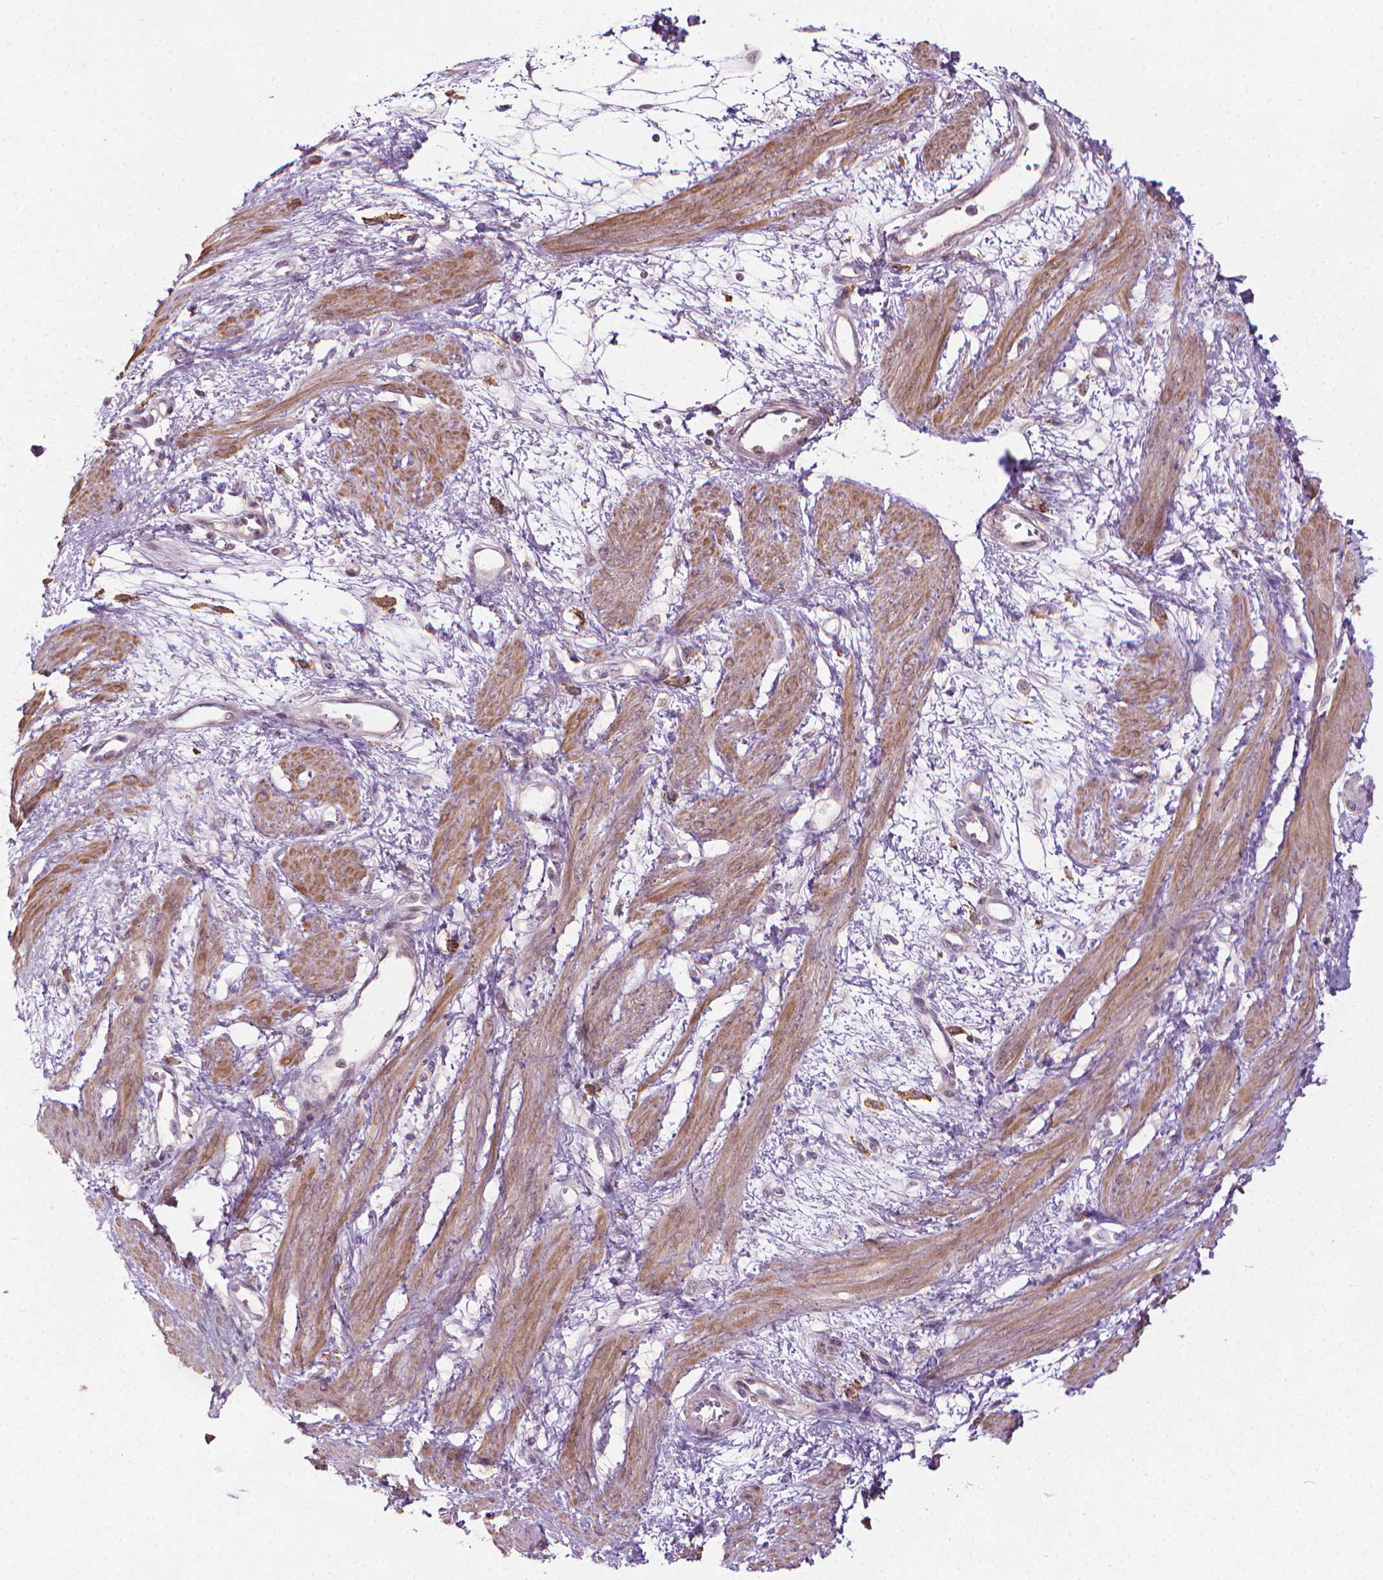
{"staining": {"intensity": "weak", "quantity": ">75%", "location": "cytoplasmic/membranous"}, "tissue": "smooth muscle", "cell_type": "Smooth muscle cells", "image_type": "normal", "snomed": [{"axis": "morphology", "description": "Normal tissue, NOS"}, {"axis": "topography", "description": "Smooth muscle"}, {"axis": "topography", "description": "Uterus"}], "caption": "A high-resolution image shows immunohistochemistry staining of benign smooth muscle, which reveals weak cytoplasmic/membranous expression in about >75% of smooth muscle cells.", "gene": "PRAG1", "patient": {"sex": "female", "age": 39}}